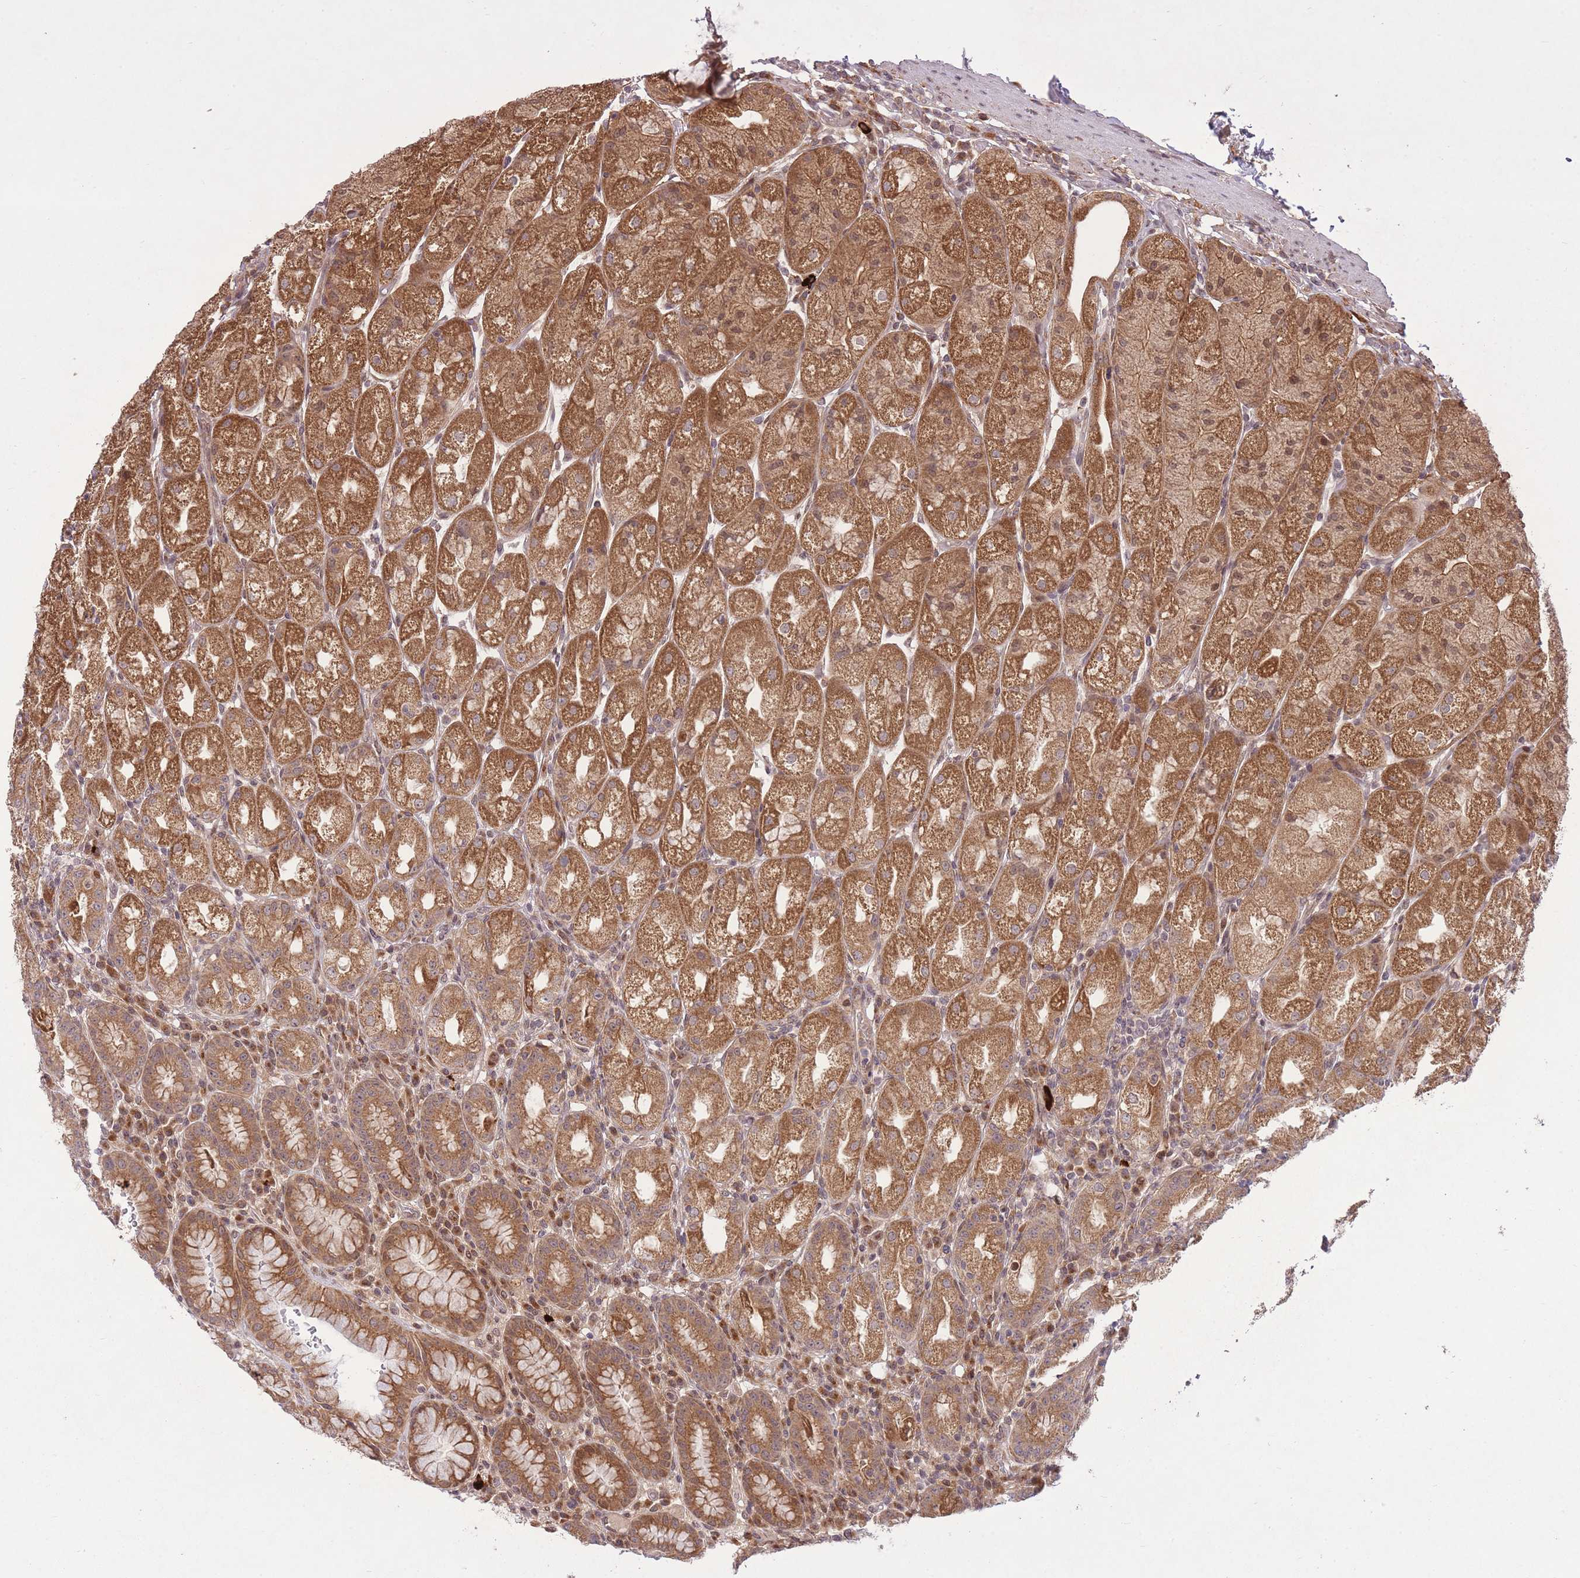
{"staining": {"intensity": "strong", "quantity": ">75%", "location": "cytoplasmic/membranous,nuclear"}, "tissue": "stomach", "cell_type": "Glandular cells", "image_type": "normal", "snomed": [{"axis": "morphology", "description": "Normal tissue, NOS"}, {"axis": "topography", "description": "Stomach, upper"}], "caption": "Immunohistochemical staining of normal human stomach displays high levels of strong cytoplasmic/membranous,nuclear positivity in about >75% of glandular cells. Immunohistochemistry (ihc) stains the protein in brown and the nuclei are stained blue.", "gene": "ZNF391", "patient": {"sex": "male", "age": 52}}